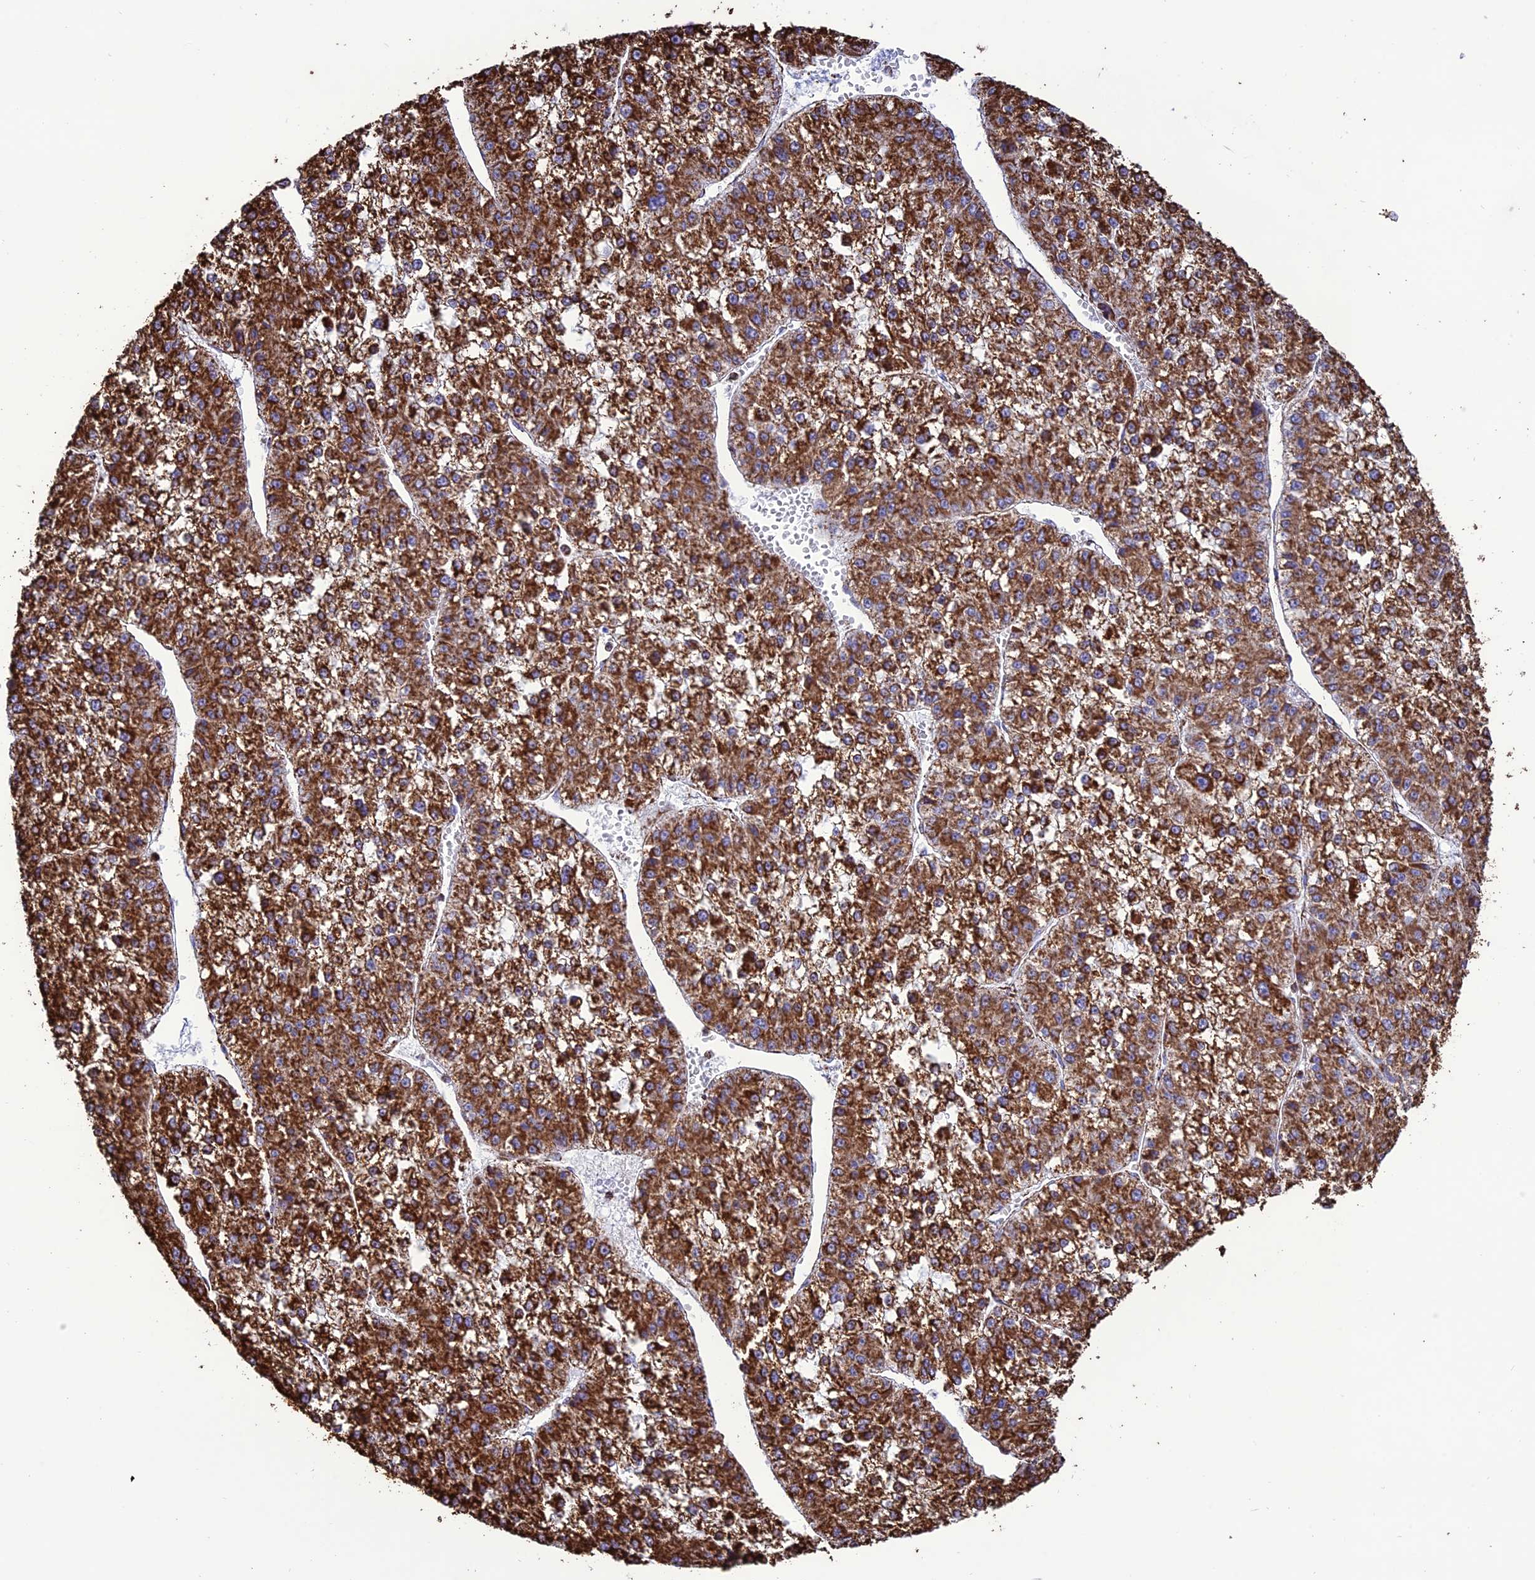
{"staining": {"intensity": "strong", "quantity": ">75%", "location": "cytoplasmic/membranous"}, "tissue": "liver cancer", "cell_type": "Tumor cells", "image_type": "cancer", "snomed": [{"axis": "morphology", "description": "Carcinoma, Hepatocellular, NOS"}, {"axis": "topography", "description": "Liver"}], "caption": "Brown immunohistochemical staining in human liver cancer shows strong cytoplasmic/membranous staining in about >75% of tumor cells.", "gene": "NDUFAF1", "patient": {"sex": "female", "age": 73}}